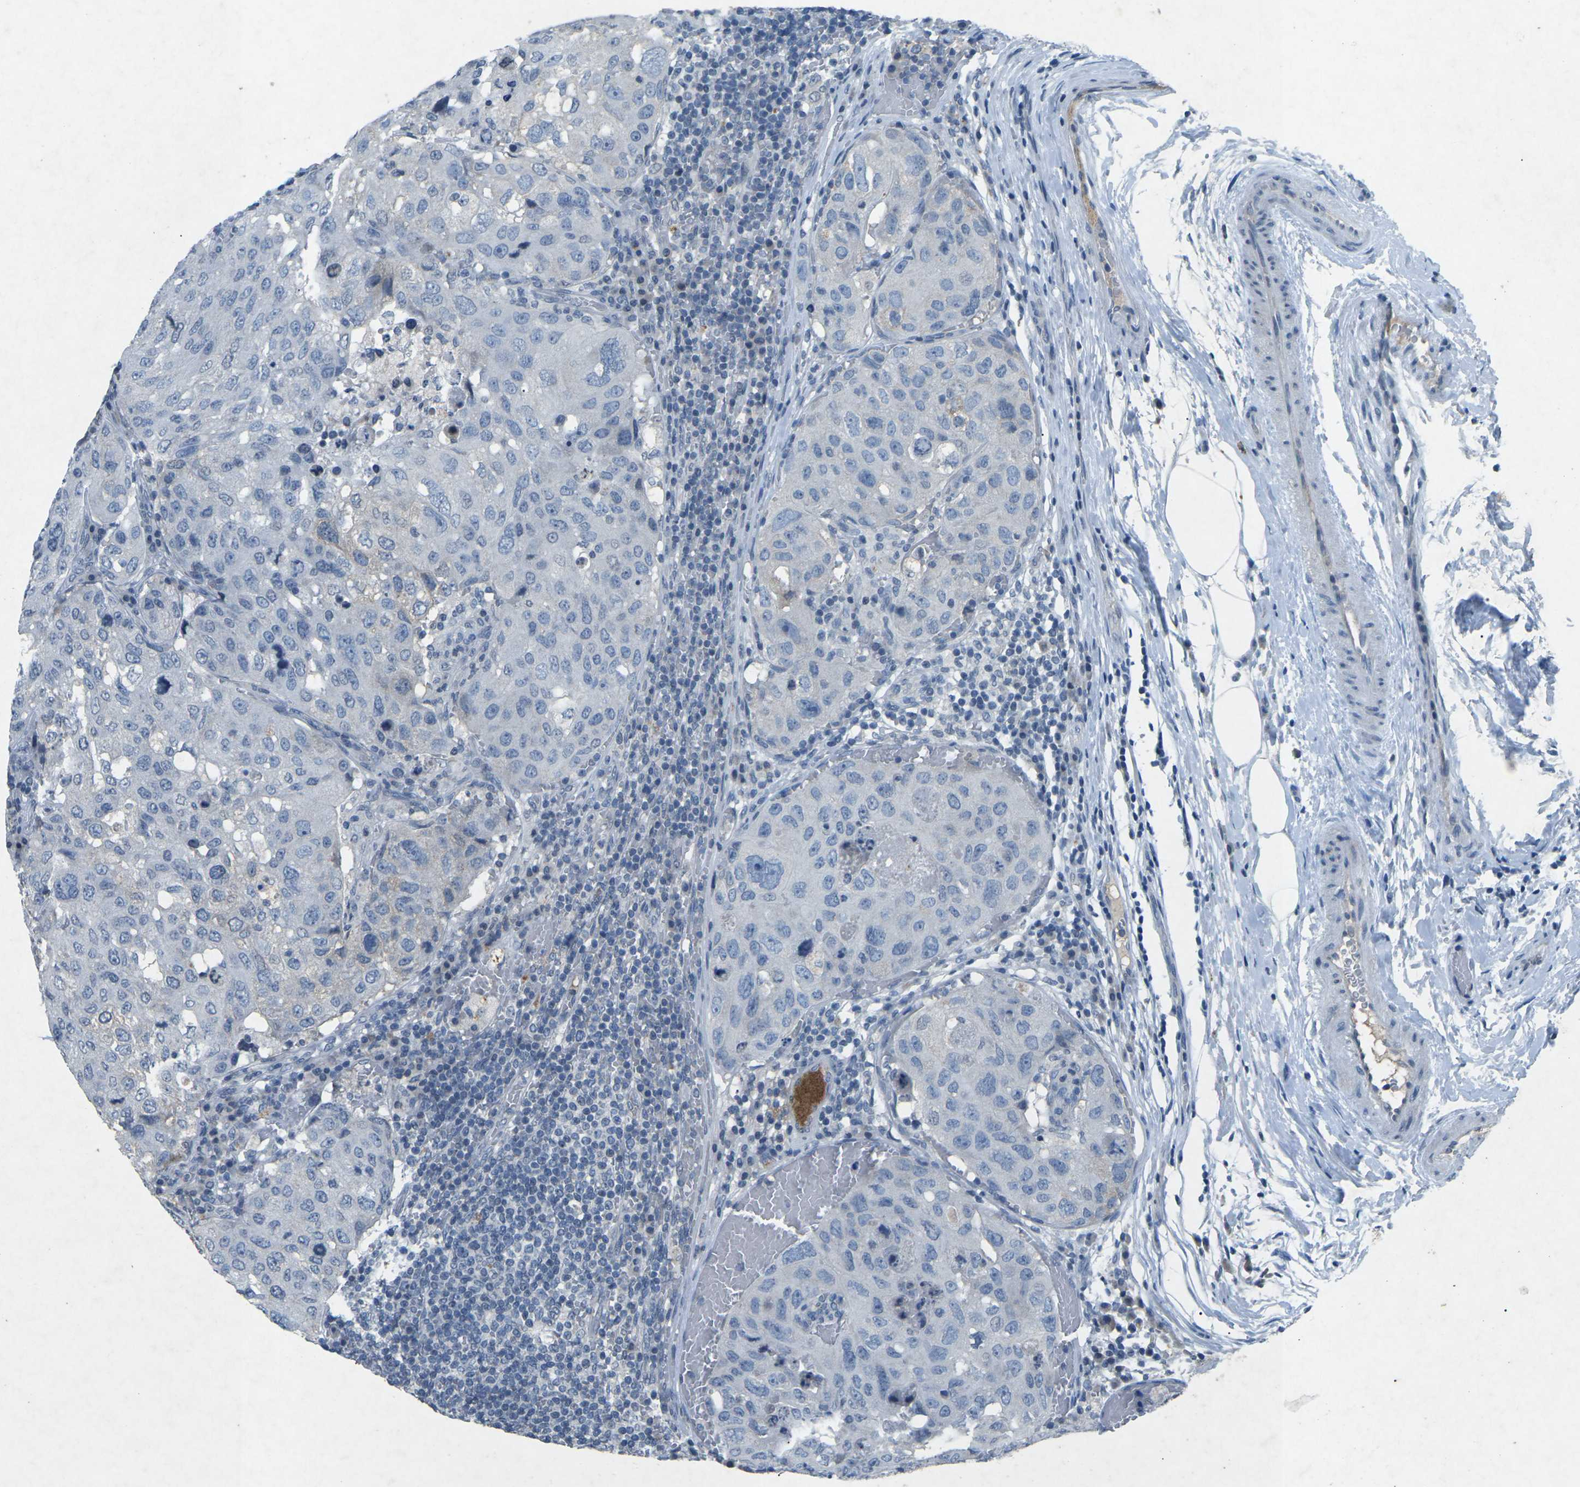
{"staining": {"intensity": "negative", "quantity": "none", "location": "none"}, "tissue": "urothelial cancer", "cell_type": "Tumor cells", "image_type": "cancer", "snomed": [{"axis": "morphology", "description": "Urothelial carcinoma, High grade"}, {"axis": "topography", "description": "Lymph node"}, {"axis": "topography", "description": "Urinary bladder"}], "caption": "A micrograph of urothelial carcinoma (high-grade) stained for a protein displays no brown staining in tumor cells. (Brightfield microscopy of DAB immunohistochemistry (IHC) at high magnification).", "gene": "A1BG", "patient": {"sex": "male", "age": 51}}